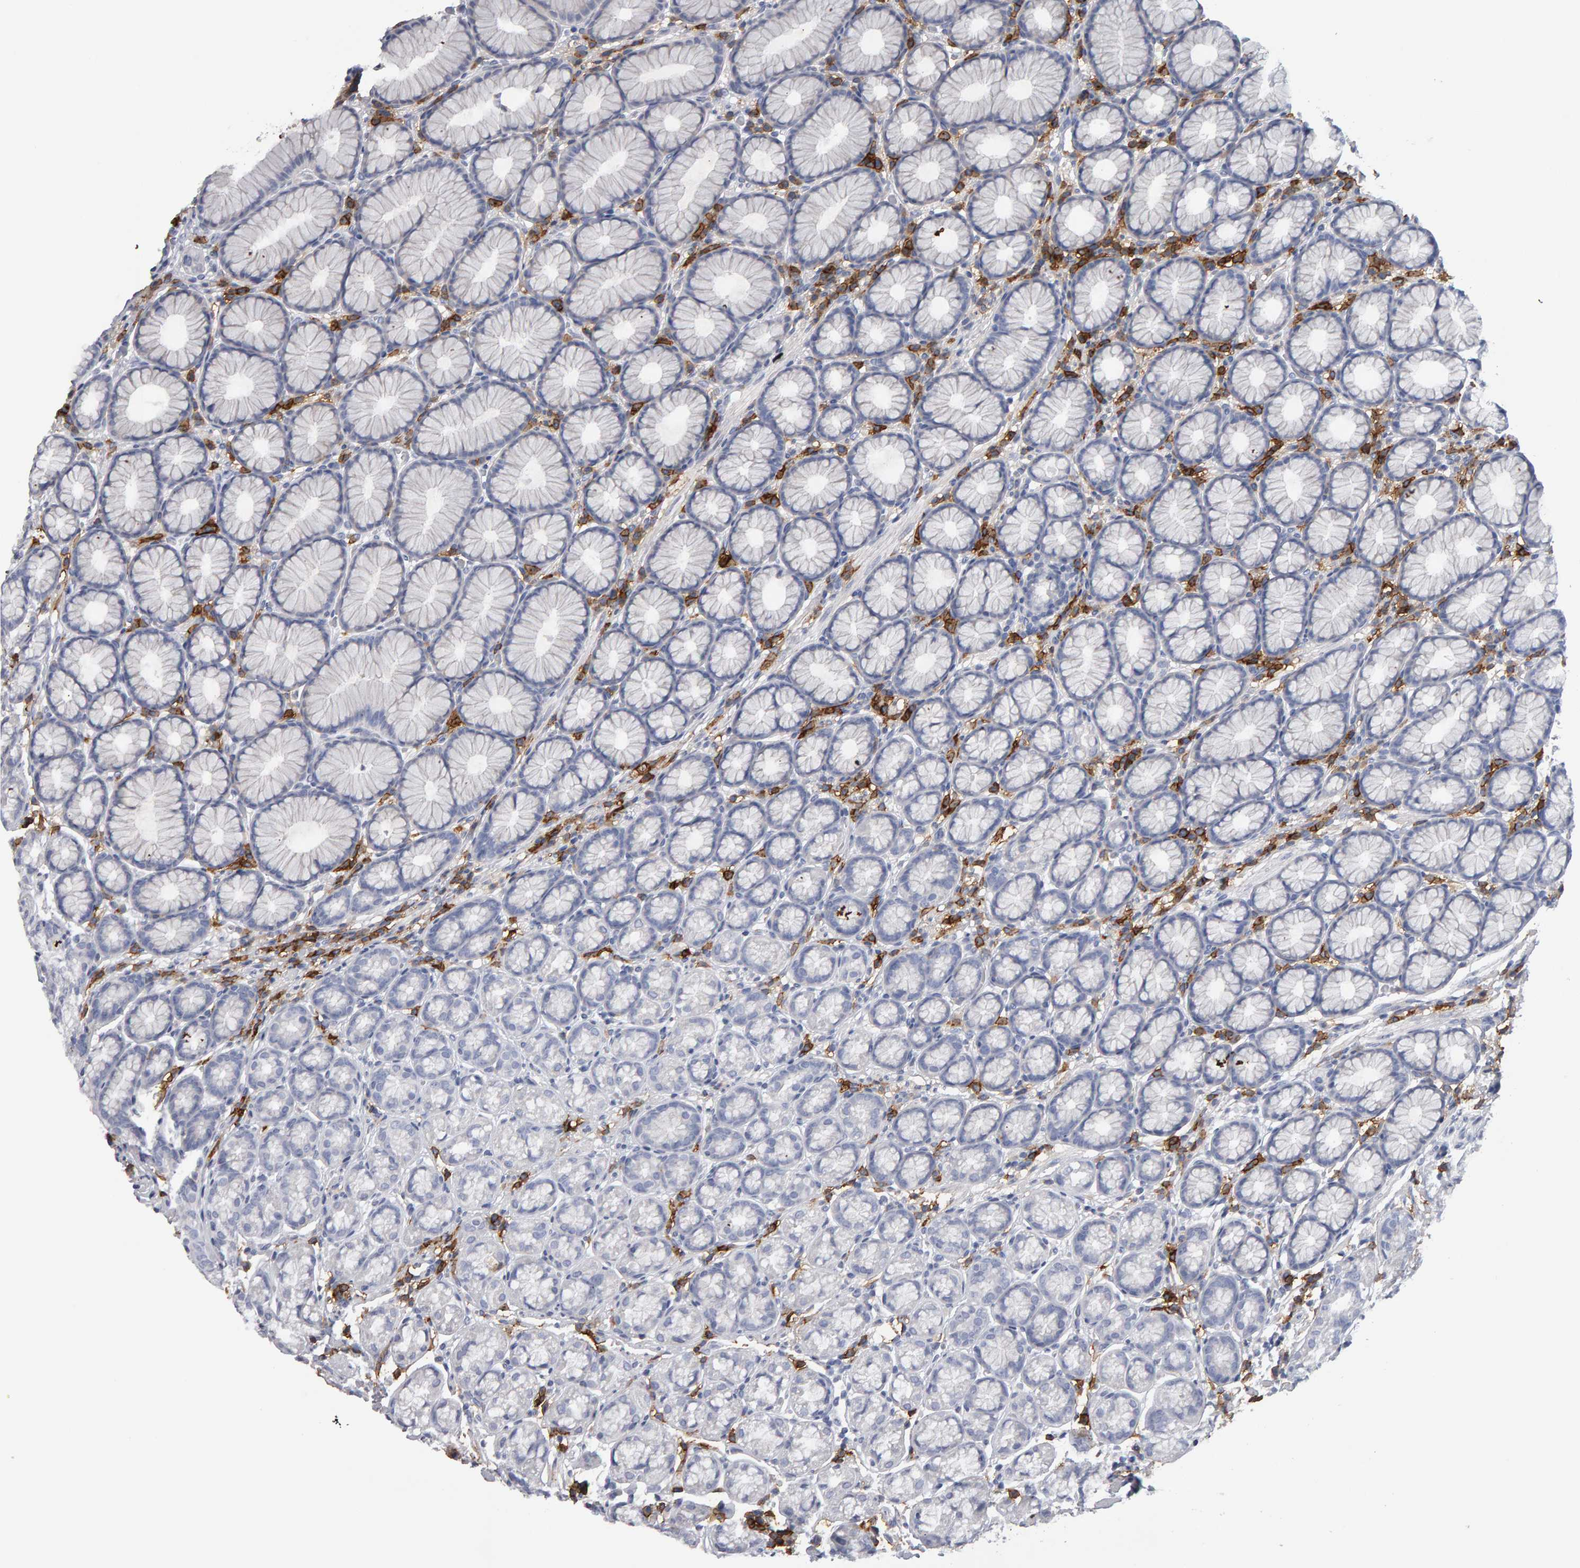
{"staining": {"intensity": "negative", "quantity": "none", "location": "none"}, "tissue": "stomach", "cell_type": "Glandular cells", "image_type": "normal", "snomed": [{"axis": "morphology", "description": "Normal tissue, NOS"}, {"axis": "topography", "description": "Stomach"}], "caption": "High power microscopy image of an IHC photomicrograph of benign stomach, revealing no significant staining in glandular cells.", "gene": "CD38", "patient": {"sex": "male", "age": 42}}